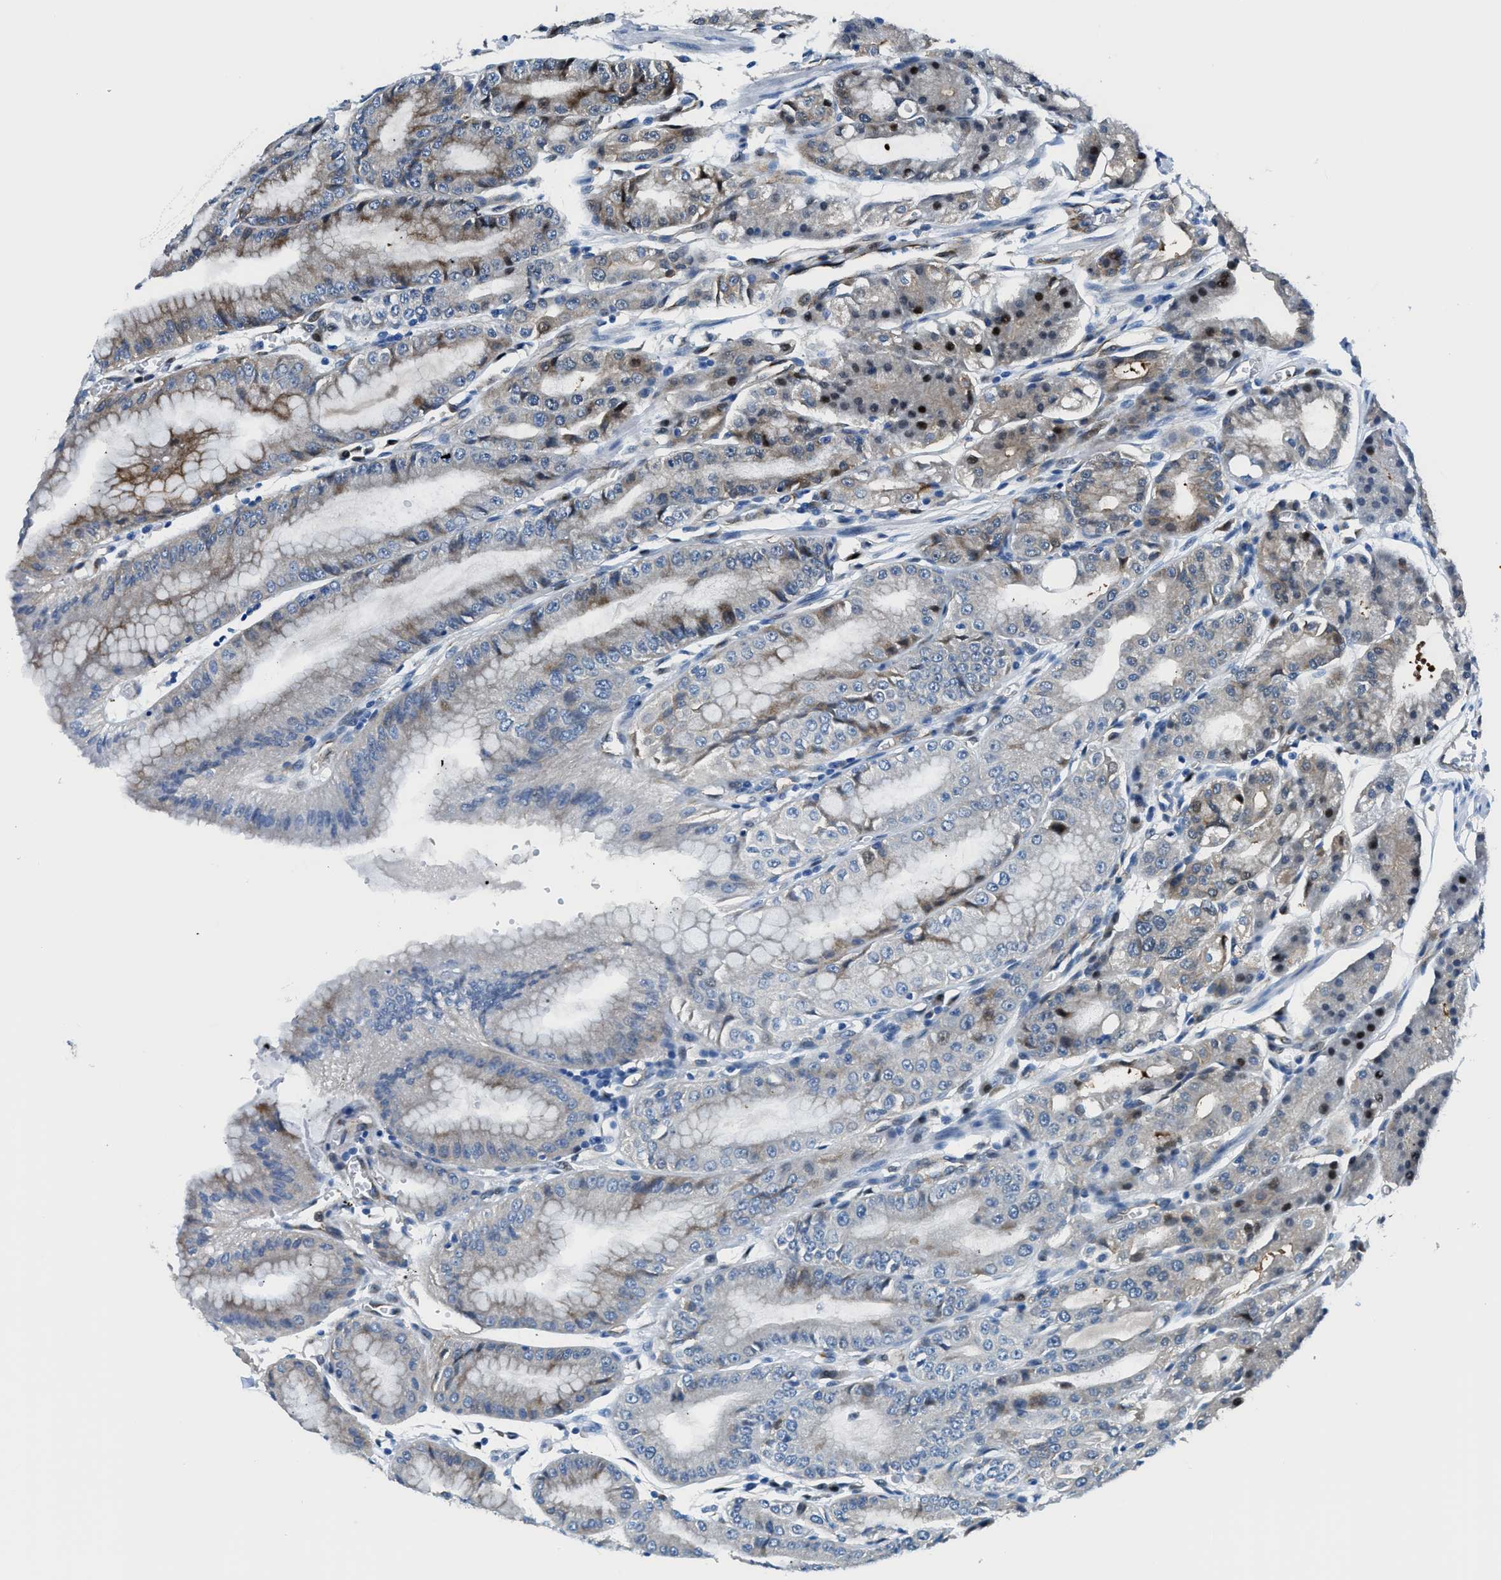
{"staining": {"intensity": "moderate", "quantity": "25%-75%", "location": "cytoplasmic/membranous,nuclear"}, "tissue": "stomach", "cell_type": "Glandular cells", "image_type": "normal", "snomed": [{"axis": "morphology", "description": "Normal tissue, NOS"}, {"axis": "topography", "description": "Stomach, lower"}], "caption": "Normal stomach reveals moderate cytoplasmic/membranous,nuclear expression in approximately 25%-75% of glandular cells.", "gene": "YWHAE", "patient": {"sex": "male", "age": 71}}